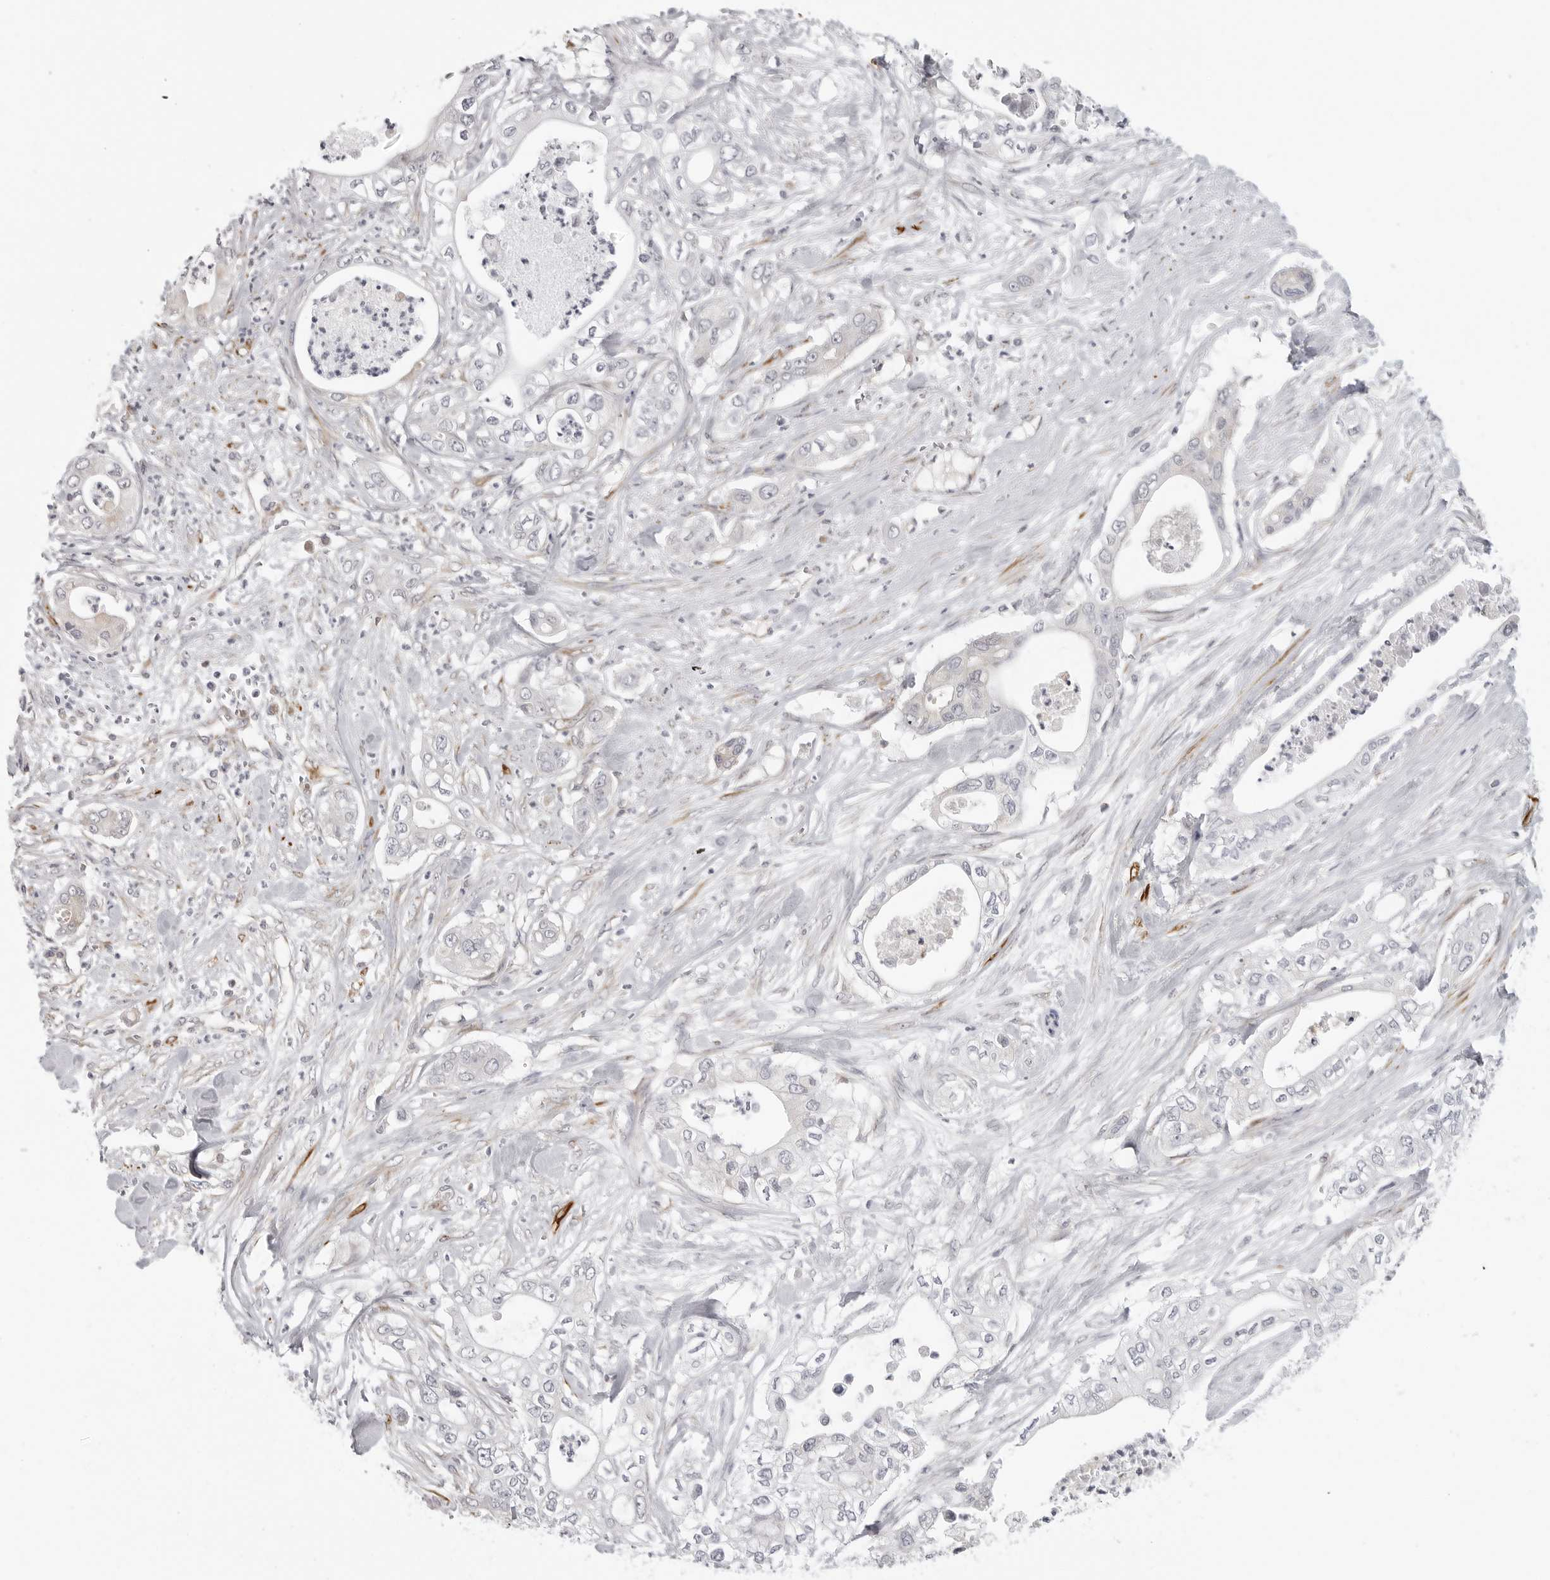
{"staining": {"intensity": "negative", "quantity": "none", "location": "none"}, "tissue": "pancreatic cancer", "cell_type": "Tumor cells", "image_type": "cancer", "snomed": [{"axis": "morphology", "description": "Adenocarcinoma, NOS"}, {"axis": "topography", "description": "Pancreas"}], "caption": "Image shows no significant protein positivity in tumor cells of pancreatic cancer (adenocarcinoma).", "gene": "MAP7D1", "patient": {"sex": "female", "age": 78}}